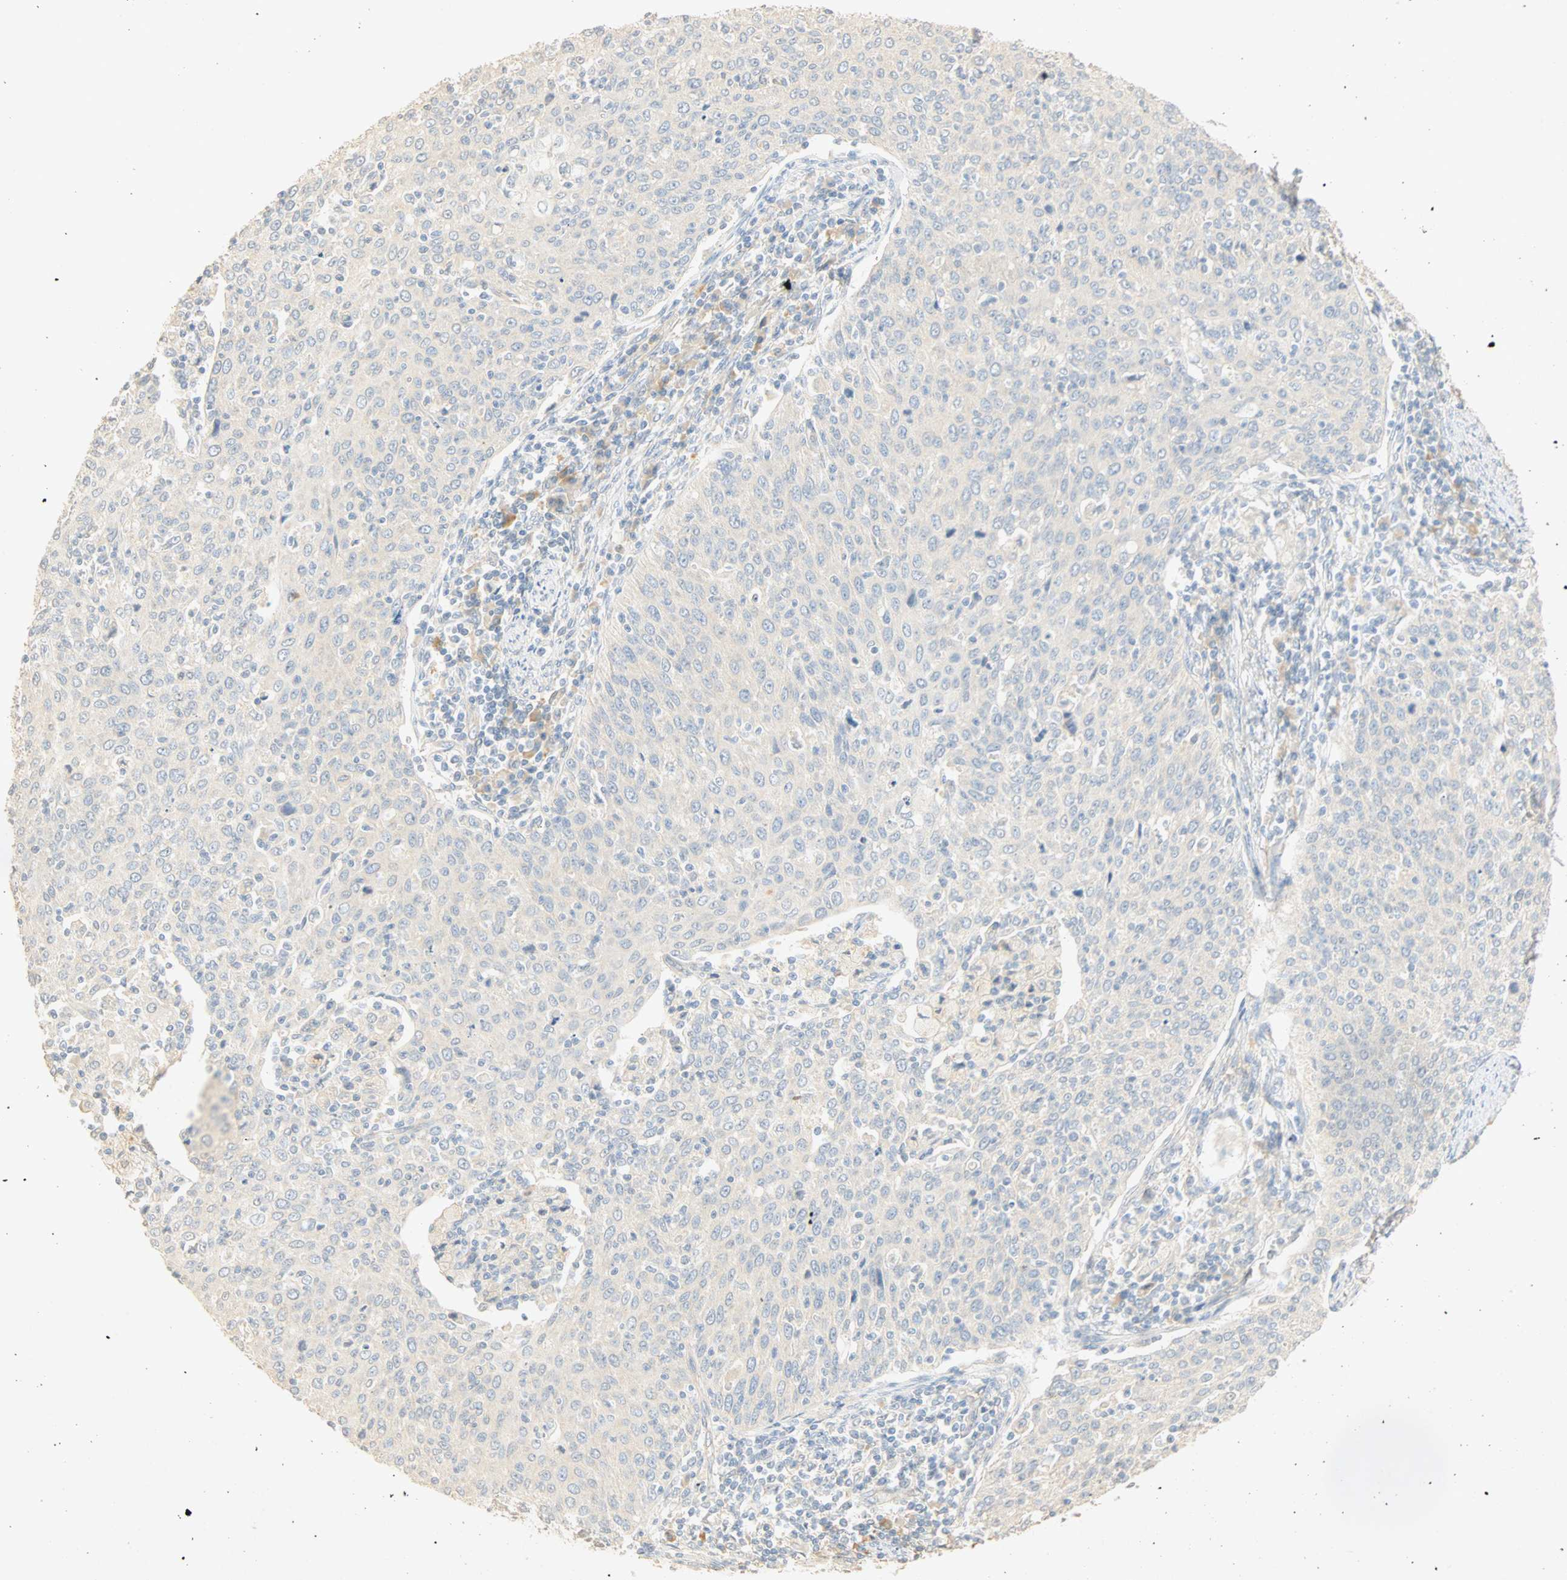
{"staining": {"intensity": "negative", "quantity": "none", "location": "none"}, "tissue": "cervical cancer", "cell_type": "Tumor cells", "image_type": "cancer", "snomed": [{"axis": "morphology", "description": "Squamous cell carcinoma, NOS"}, {"axis": "topography", "description": "Cervix"}], "caption": "An IHC micrograph of cervical squamous cell carcinoma is shown. There is no staining in tumor cells of cervical squamous cell carcinoma. (DAB (3,3'-diaminobenzidine) IHC with hematoxylin counter stain).", "gene": "SELENBP1", "patient": {"sex": "female", "age": 38}}